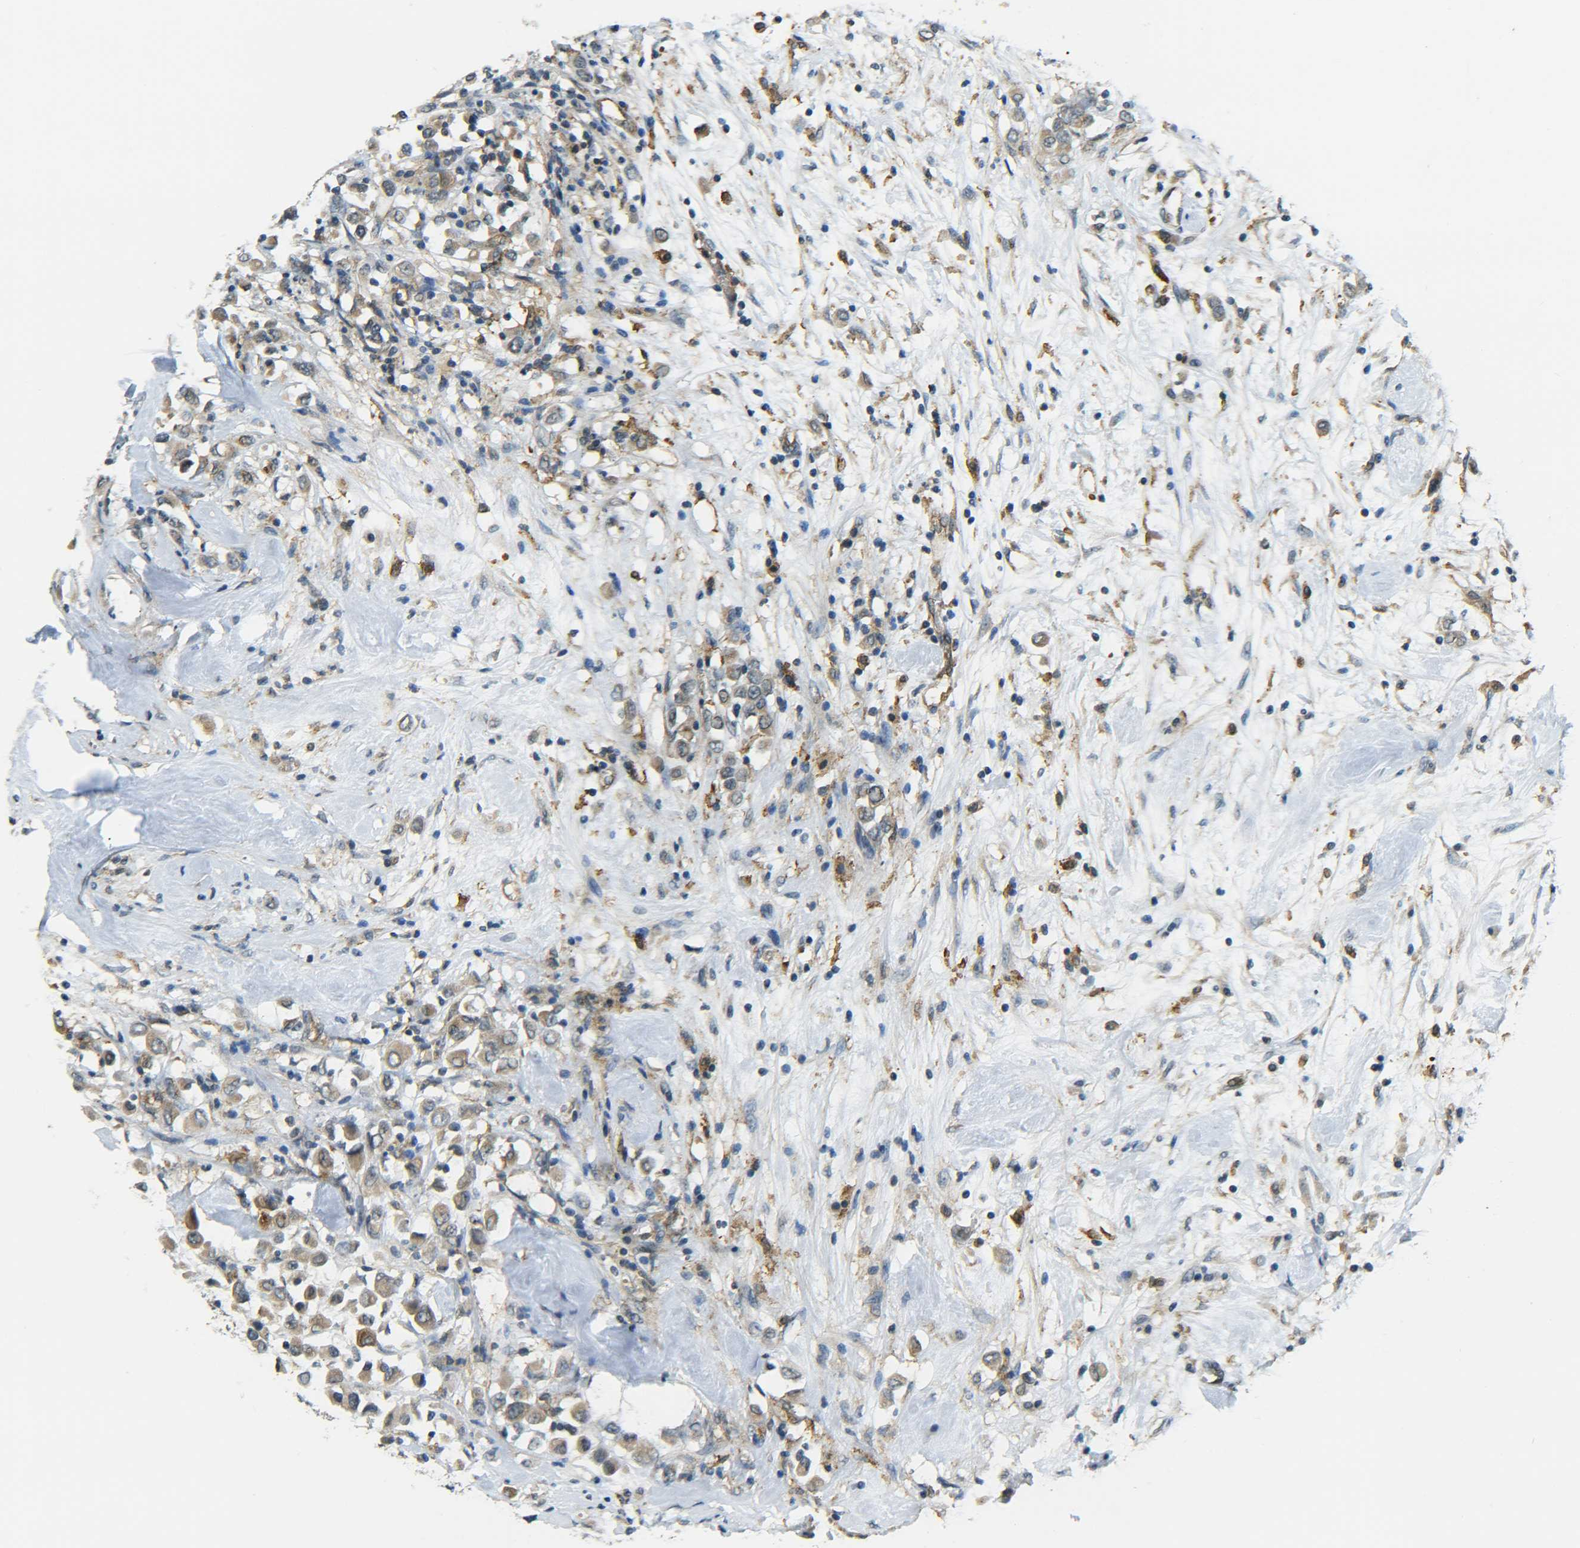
{"staining": {"intensity": "weak", "quantity": ">75%", "location": "cytoplasmic/membranous"}, "tissue": "breast cancer", "cell_type": "Tumor cells", "image_type": "cancer", "snomed": [{"axis": "morphology", "description": "Duct carcinoma"}, {"axis": "topography", "description": "Breast"}], "caption": "Immunohistochemical staining of breast cancer shows low levels of weak cytoplasmic/membranous staining in approximately >75% of tumor cells.", "gene": "DAB2", "patient": {"sex": "female", "age": 61}}